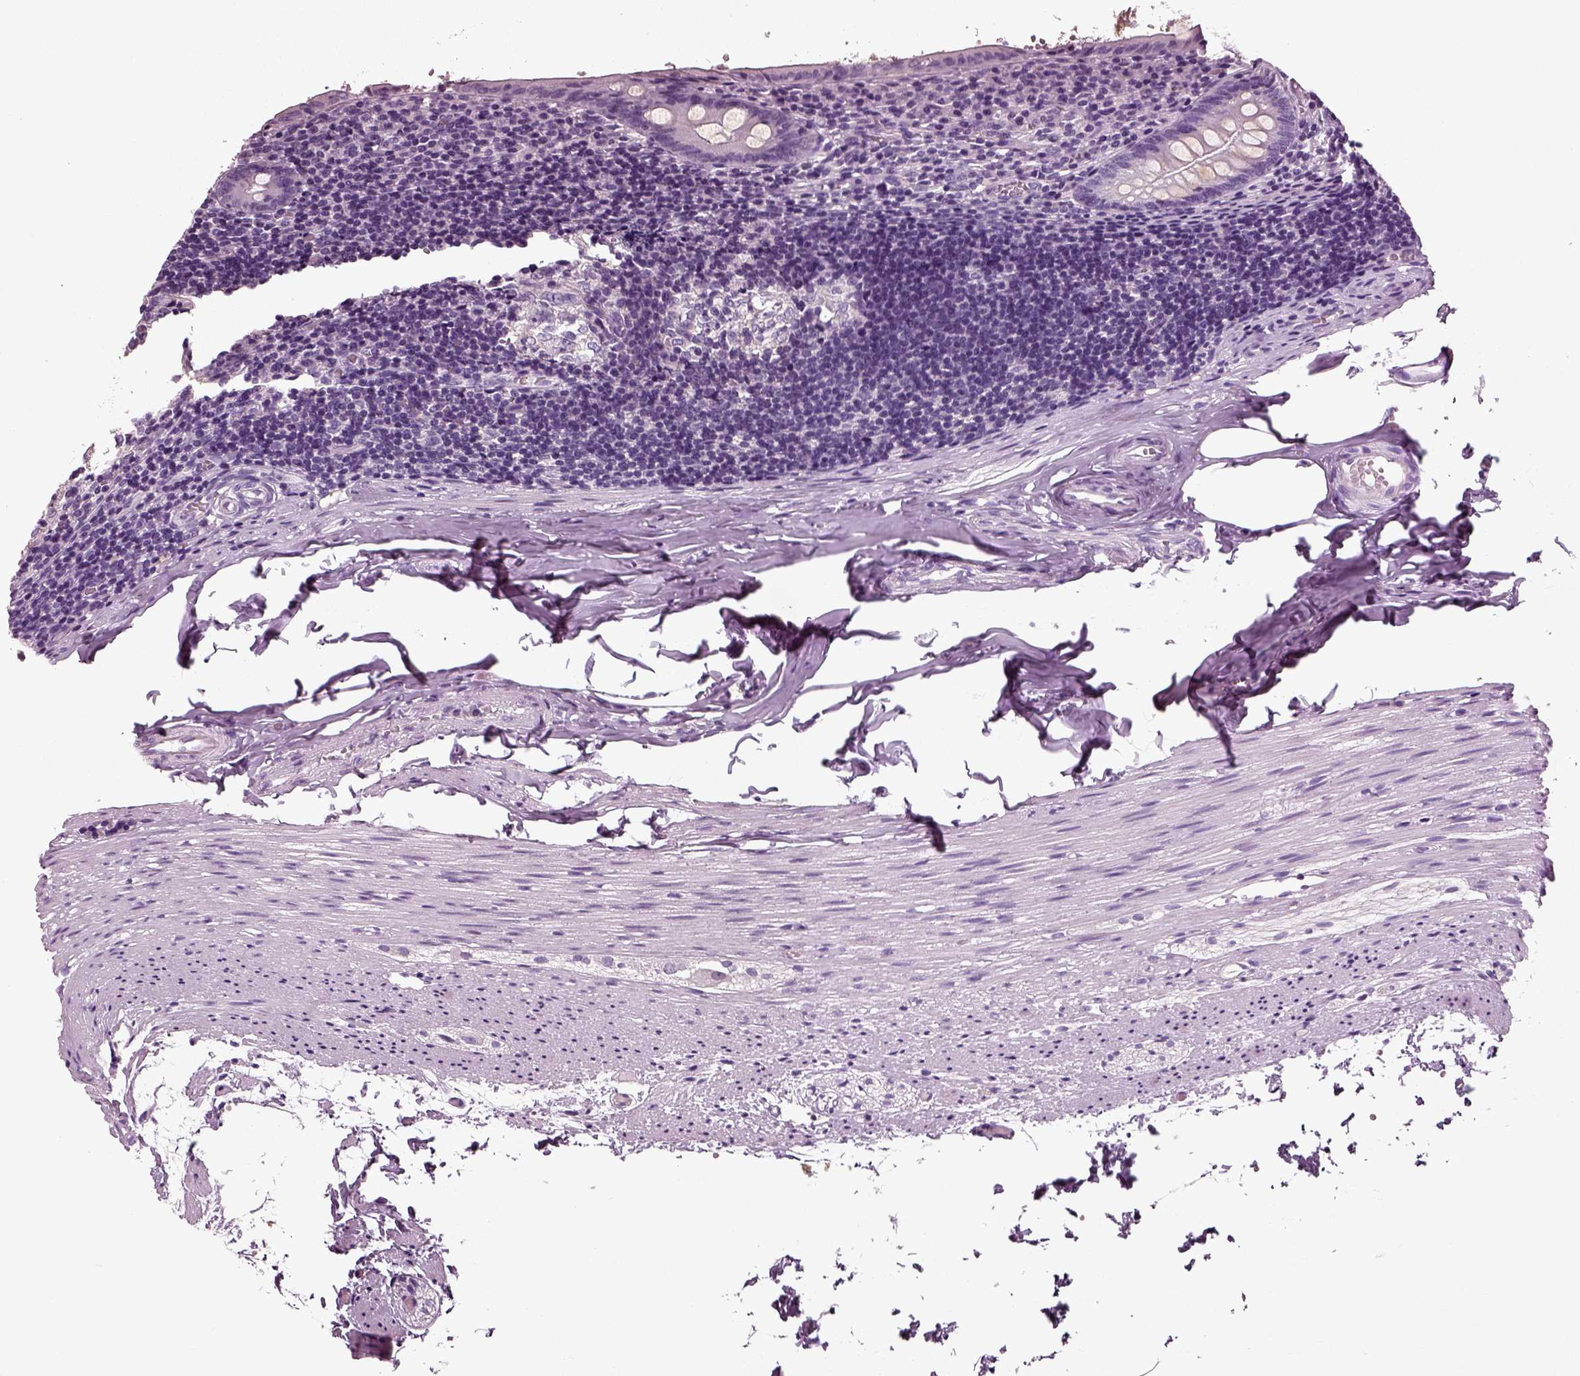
{"staining": {"intensity": "negative", "quantity": "none", "location": "none"}, "tissue": "appendix", "cell_type": "Glandular cells", "image_type": "normal", "snomed": [{"axis": "morphology", "description": "Normal tissue, NOS"}, {"axis": "topography", "description": "Appendix"}], "caption": "DAB immunohistochemical staining of unremarkable human appendix shows no significant positivity in glandular cells.", "gene": "DEFB118", "patient": {"sex": "female", "age": 23}}